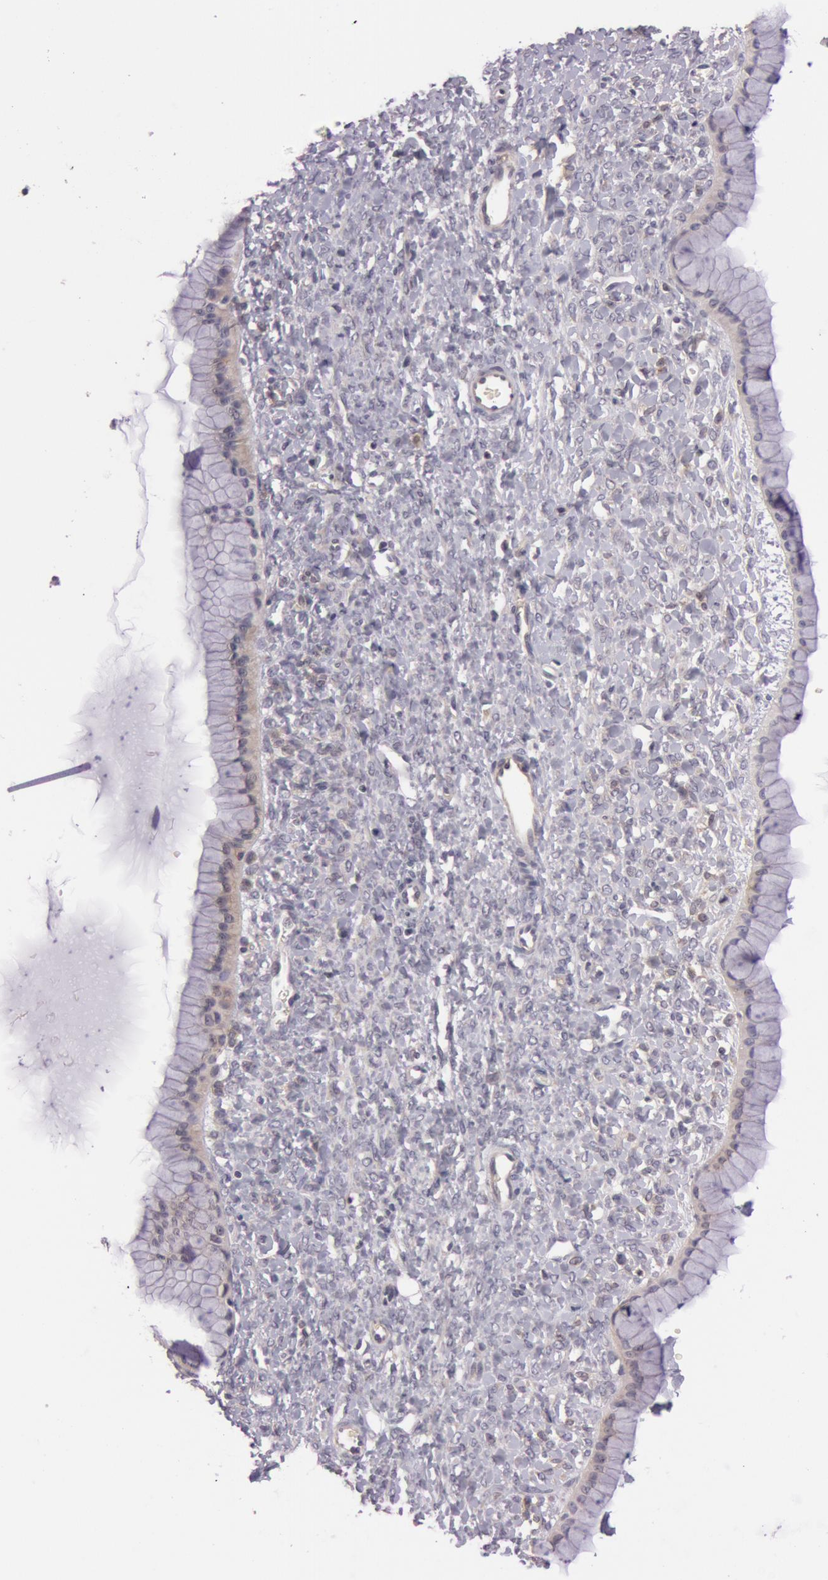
{"staining": {"intensity": "weak", "quantity": "<25%", "location": "cytoplasmic/membranous"}, "tissue": "ovarian cancer", "cell_type": "Tumor cells", "image_type": "cancer", "snomed": [{"axis": "morphology", "description": "Cystadenocarcinoma, mucinous, NOS"}, {"axis": "topography", "description": "Ovary"}], "caption": "DAB immunohistochemical staining of mucinous cystadenocarcinoma (ovarian) reveals no significant expression in tumor cells.", "gene": "RALGAPA1", "patient": {"sex": "female", "age": 25}}